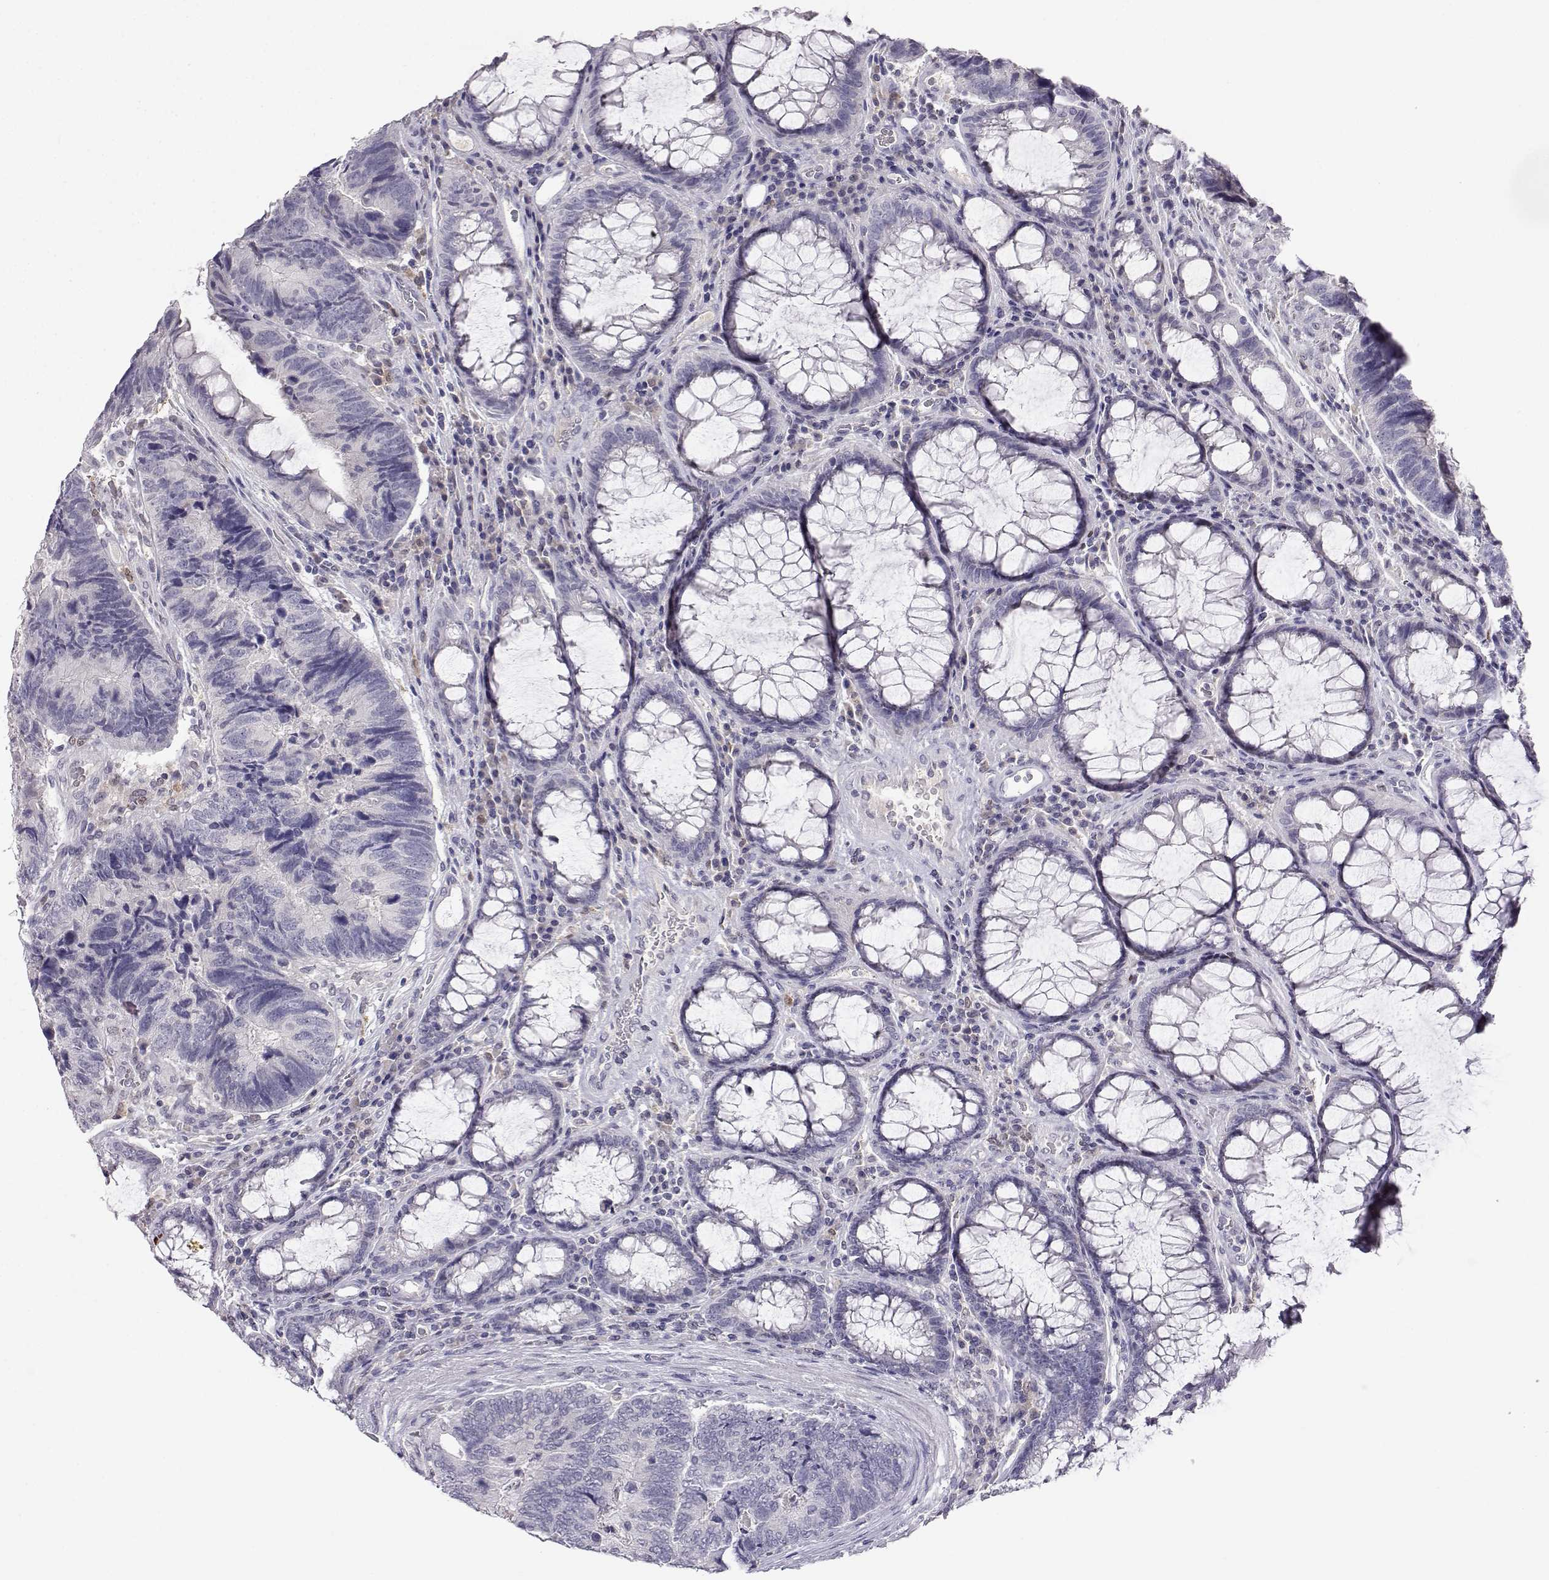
{"staining": {"intensity": "negative", "quantity": "none", "location": "none"}, "tissue": "colorectal cancer", "cell_type": "Tumor cells", "image_type": "cancer", "snomed": [{"axis": "morphology", "description": "Adenocarcinoma, NOS"}, {"axis": "topography", "description": "Colon"}], "caption": "Tumor cells show no significant protein staining in colorectal cancer. The staining is performed using DAB (3,3'-diaminobenzidine) brown chromogen with nuclei counter-stained in using hematoxylin.", "gene": "AKR1B1", "patient": {"sex": "female", "age": 67}}